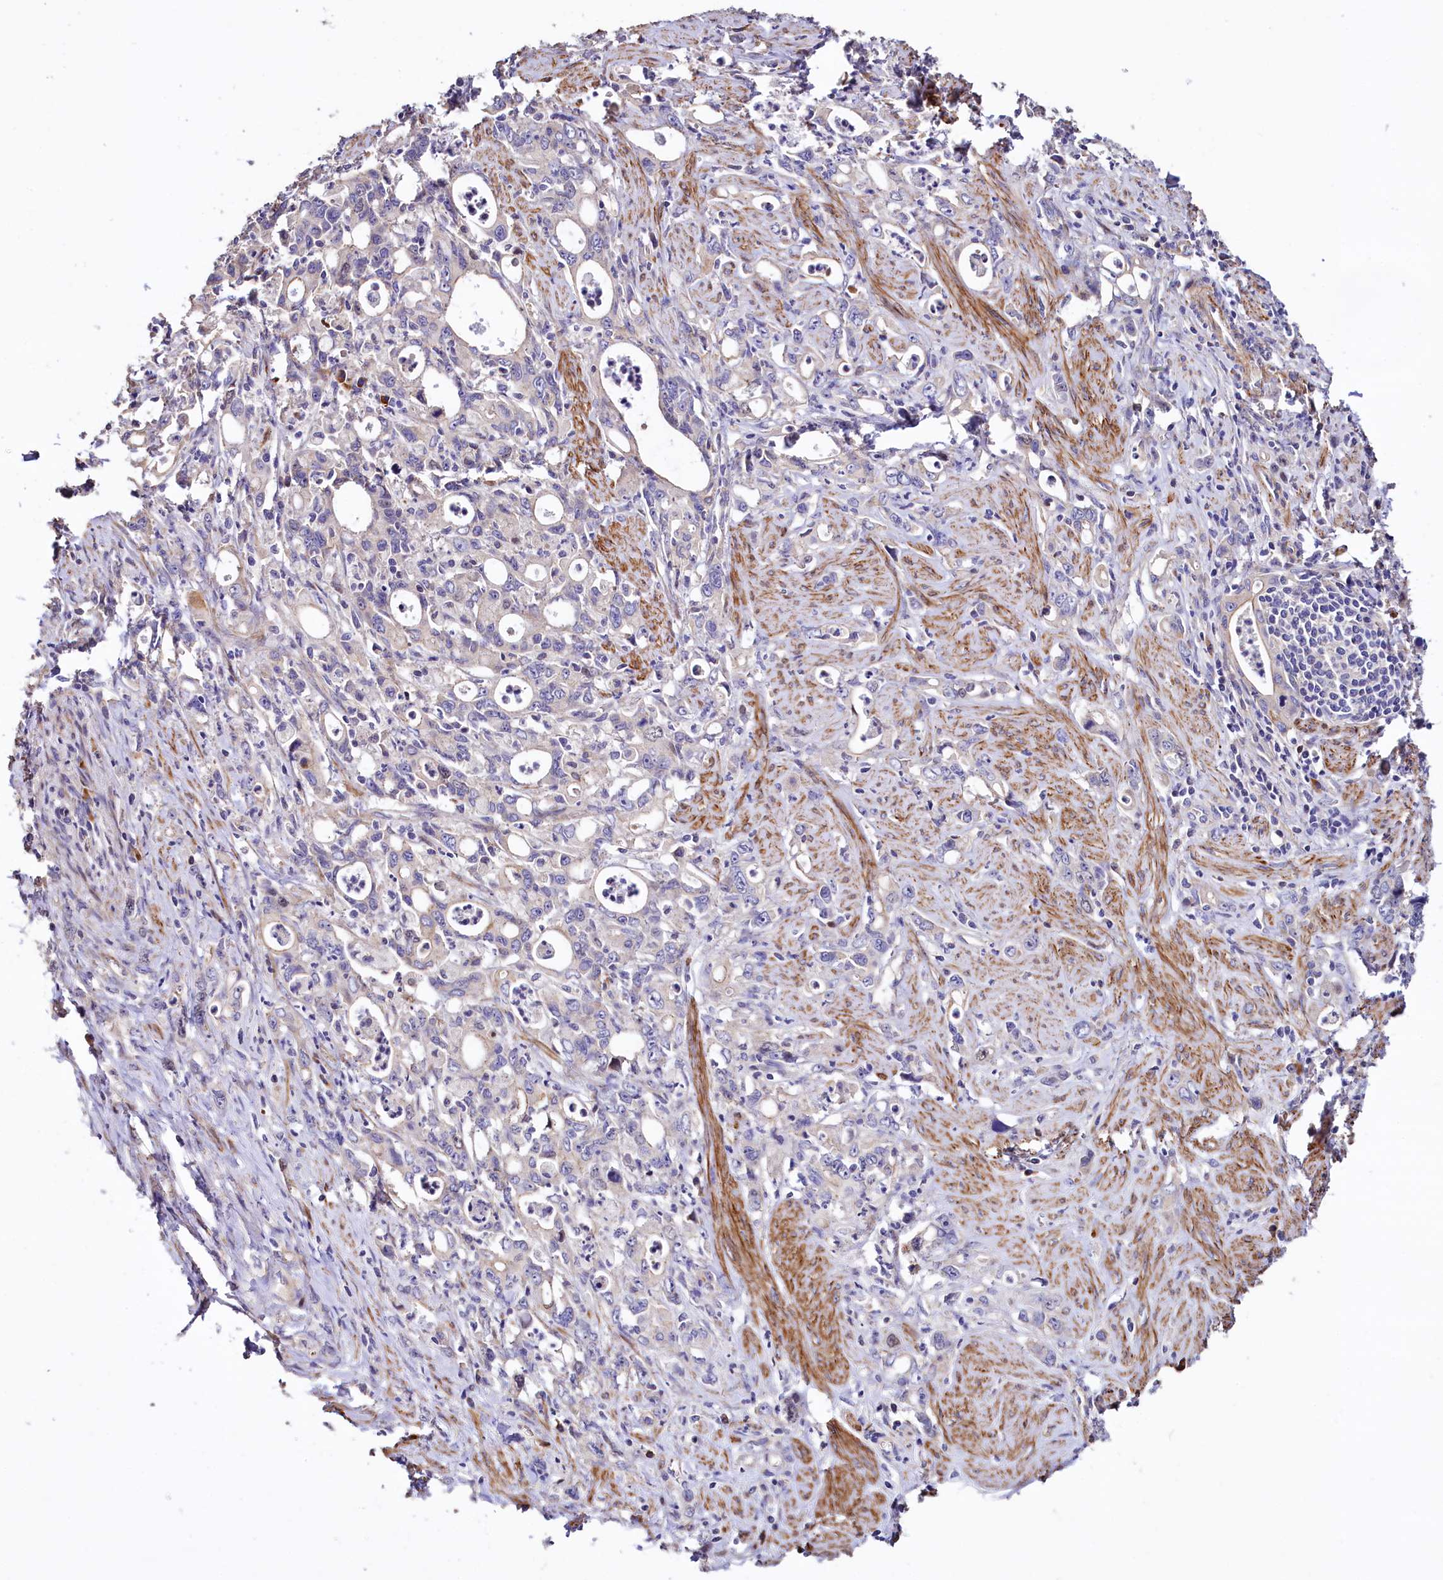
{"staining": {"intensity": "negative", "quantity": "none", "location": "none"}, "tissue": "stomach cancer", "cell_type": "Tumor cells", "image_type": "cancer", "snomed": [{"axis": "morphology", "description": "Adenocarcinoma, NOS"}, {"axis": "topography", "description": "Stomach, lower"}], "caption": "IHC histopathology image of stomach cancer stained for a protein (brown), which displays no positivity in tumor cells.", "gene": "WNT8A", "patient": {"sex": "female", "age": 43}}